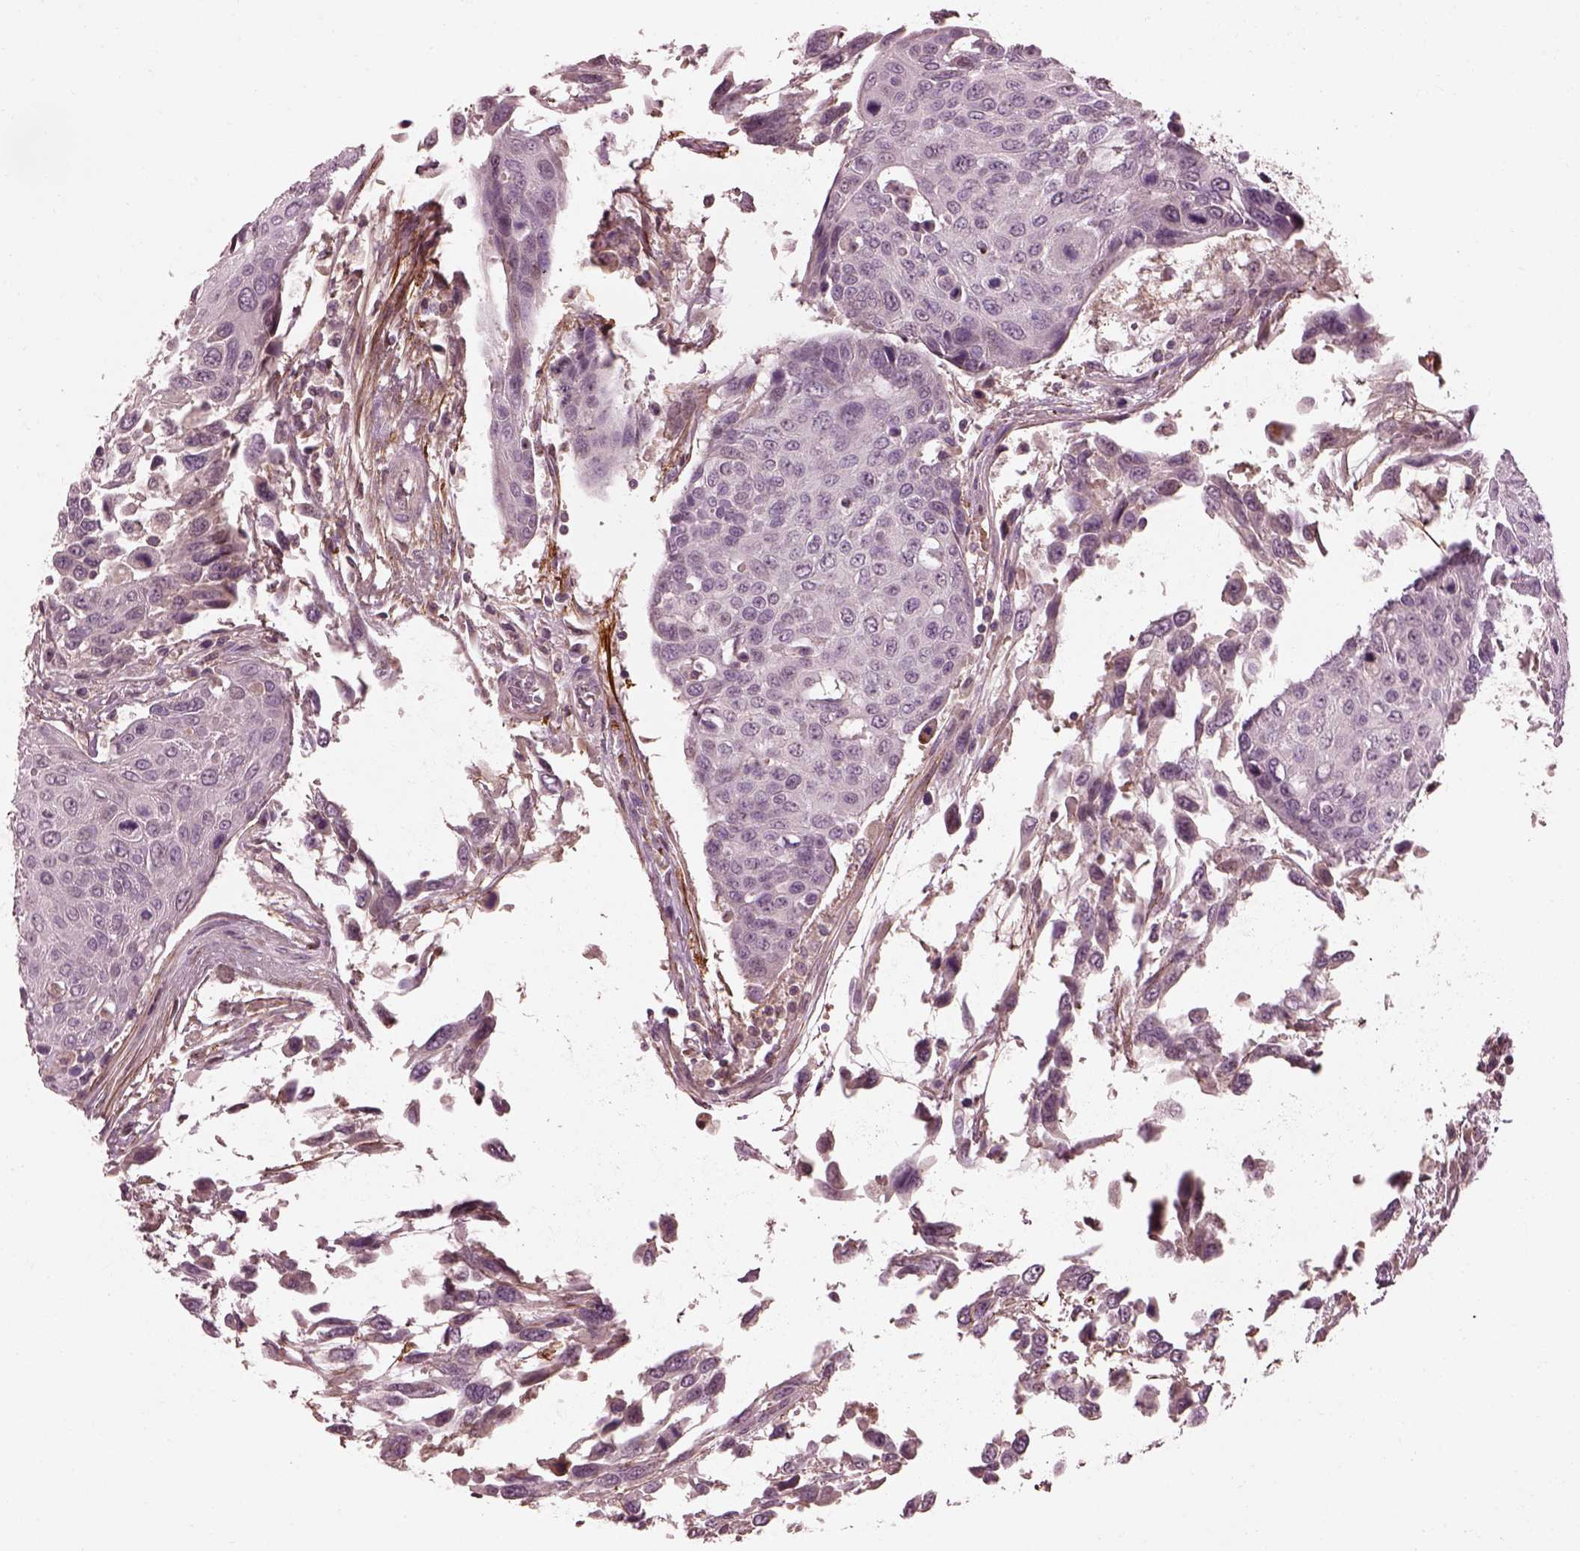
{"staining": {"intensity": "negative", "quantity": "none", "location": "none"}, "tissue": "urothelial cancer", "cell_type": "Tumor cells", "image_type": "cancer", "snomed": [{"axis": "morphology", "description": "Urothelial carcinoma, High grade"}, {"axis": "topography", "description": "Urinary bladder"}], "caption": "Tumor cells are negative for protein expression in human urothelial cancer. The staining was performed using DAB to visualize the protein expression in brown, while the nuclei were stained in blue with hematoxylin (Magnification: 20x).", "gene": "EFEMP1", "patient": {"sex": "female", "age": 70}}